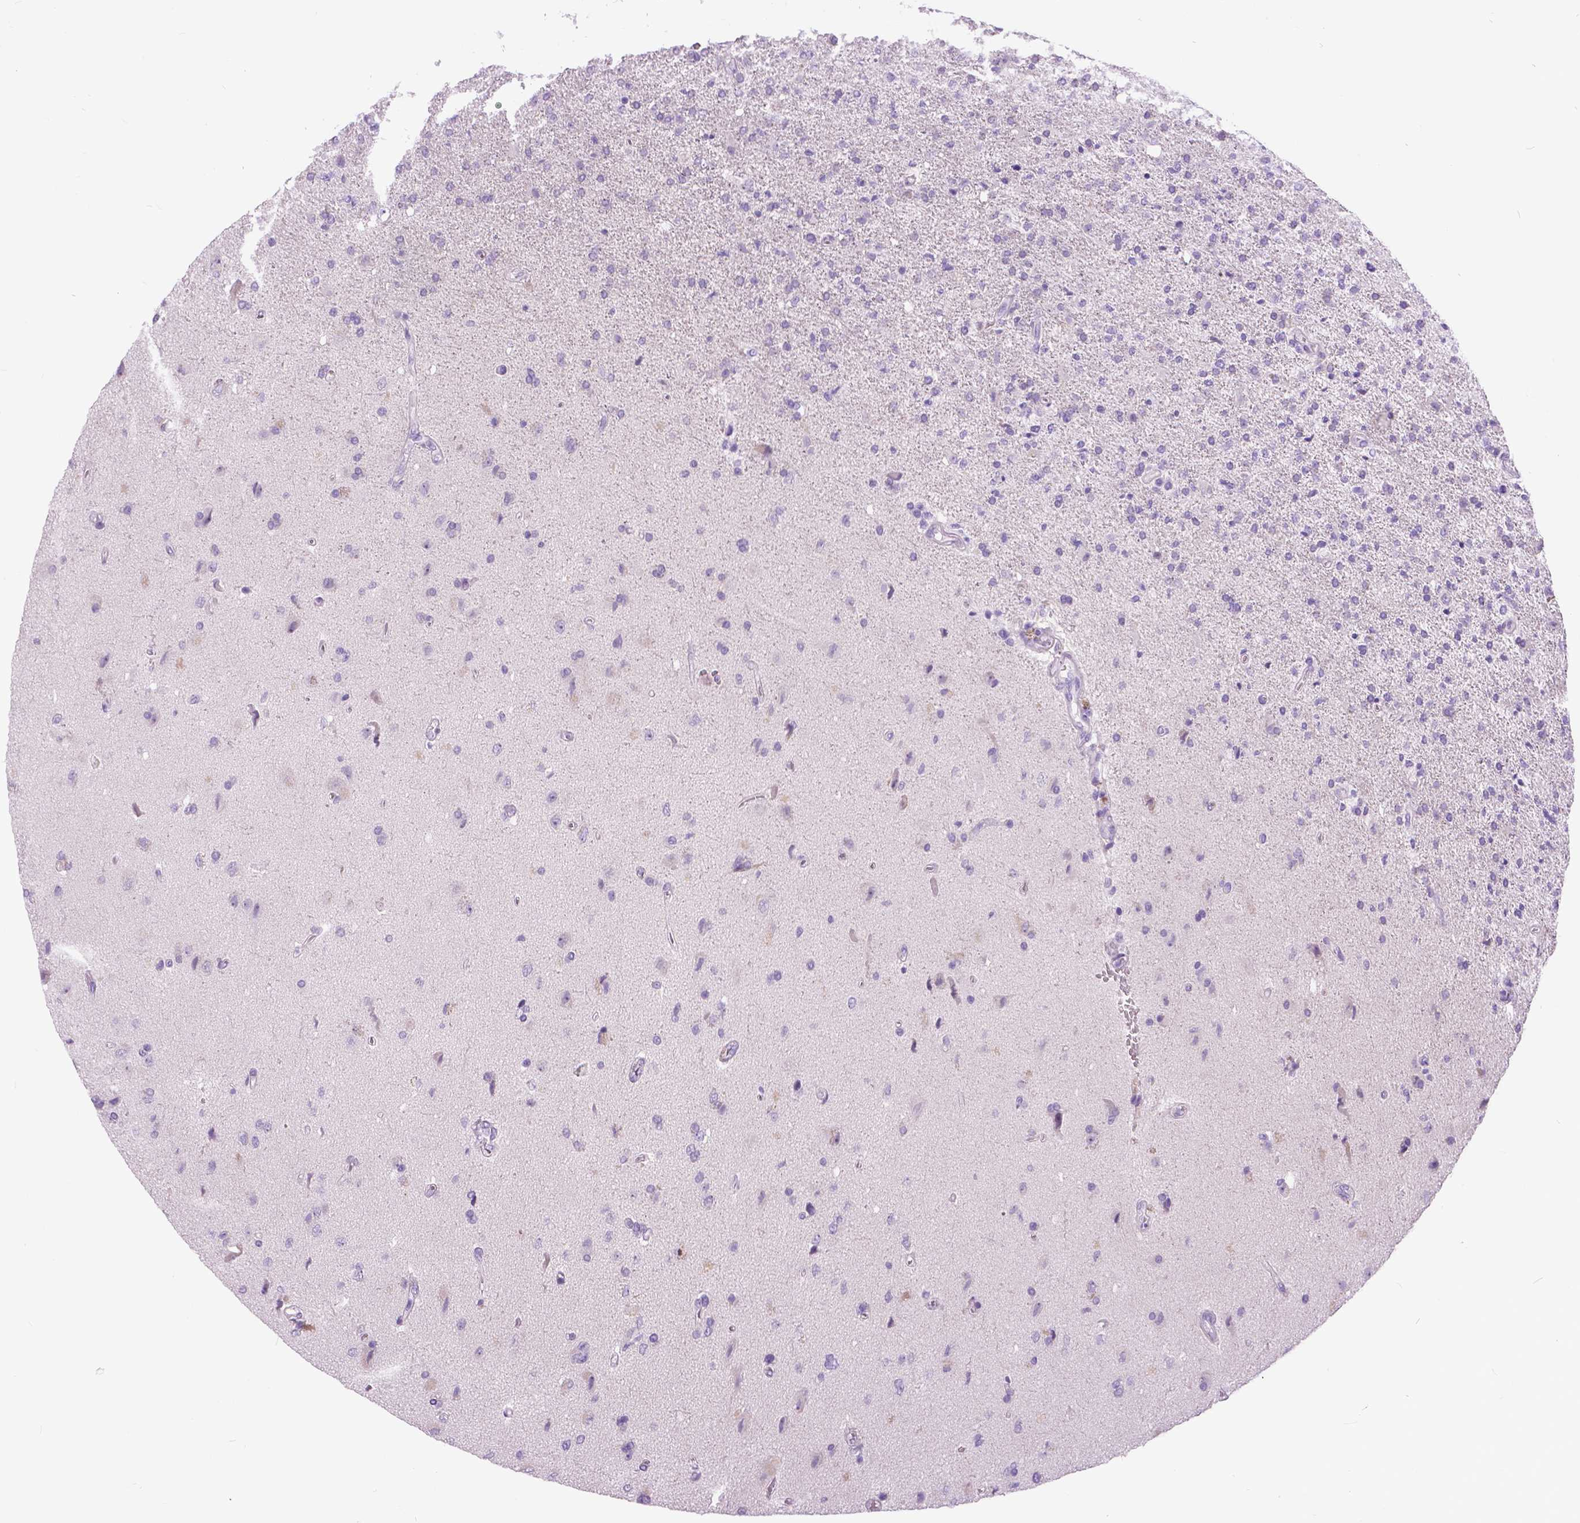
{"staining": {"intensity": "negative", "quantity": "none", "location": "none"}, "tissue": "glioma", "cell_type": "Tumor cells", "image_type": "cancer", "snomed": [{"axis": "morphology", "description": "Glioma, malignant, High grade"}, {"axis": "topography", "description": "Cerebral cortex"}], "caption": "DAB (3,3'-diaminobenzidine) immunohistochemical staining of glioma demonstrates no significant positivity in tumor cells.", "gene": "TP53TG5", "patient": {"sex": "male", "age": 70}}